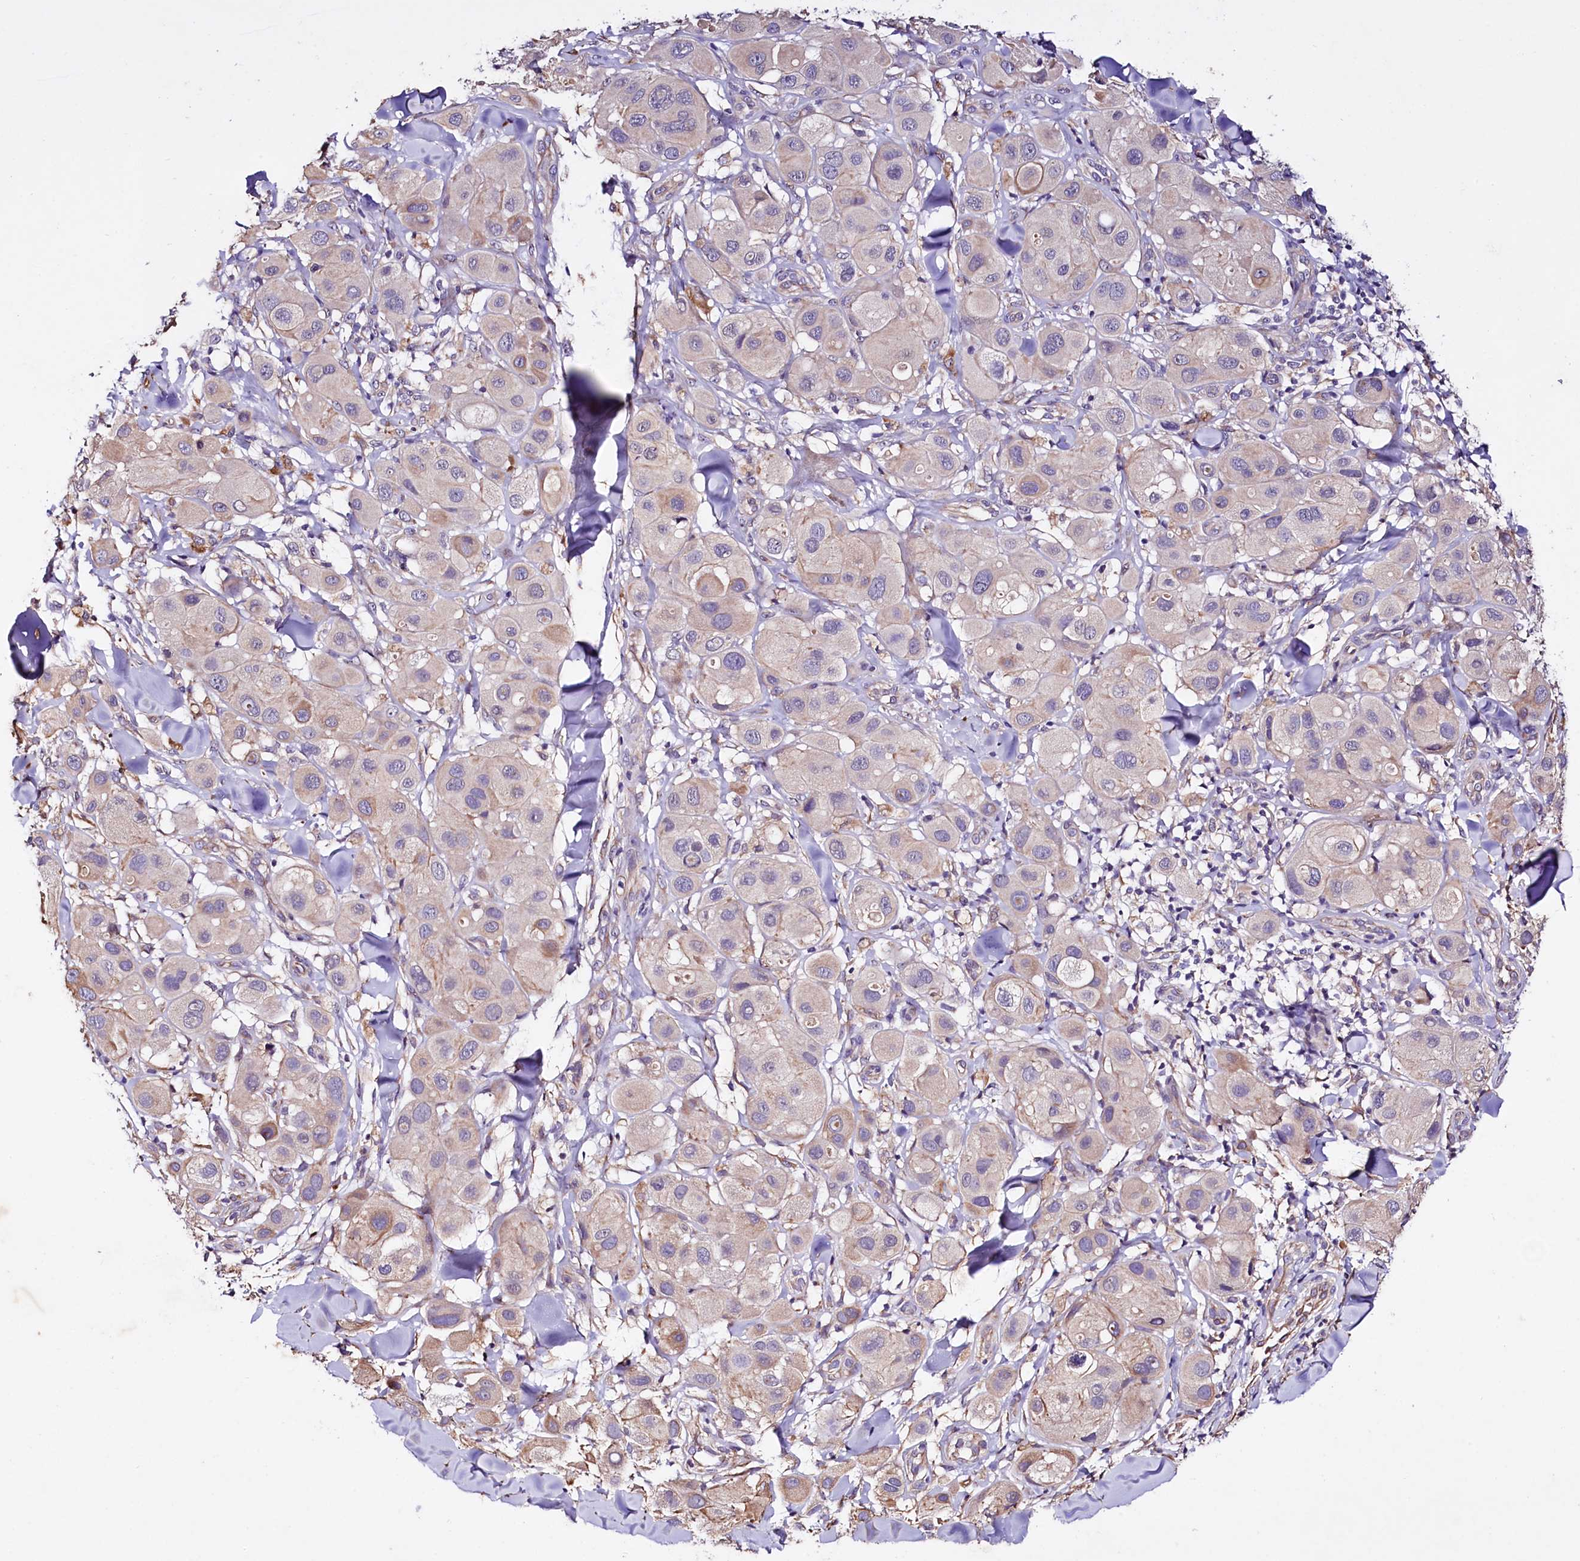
{"staining": {"intensity": "weak", "quantity": "<25%", "location": "cytoplasmic/membranous"}, "tissue": "melanoma", "cell_type": "Tumor cells", "image_type": "cancer", "snomed": [{"axis": "morphology", "description": "Malignant melanoma, Metastatic site"}, {"axis": "topography", "description": "Skin"}], "caption": "Immunohistochemistry image of human malignant melanoma (metastatic site) stained for a protein (brown), which displays no positivity in tumor cells.", "gene": "SLC7A1", "patient": {"sex": "male", "age": 41}}